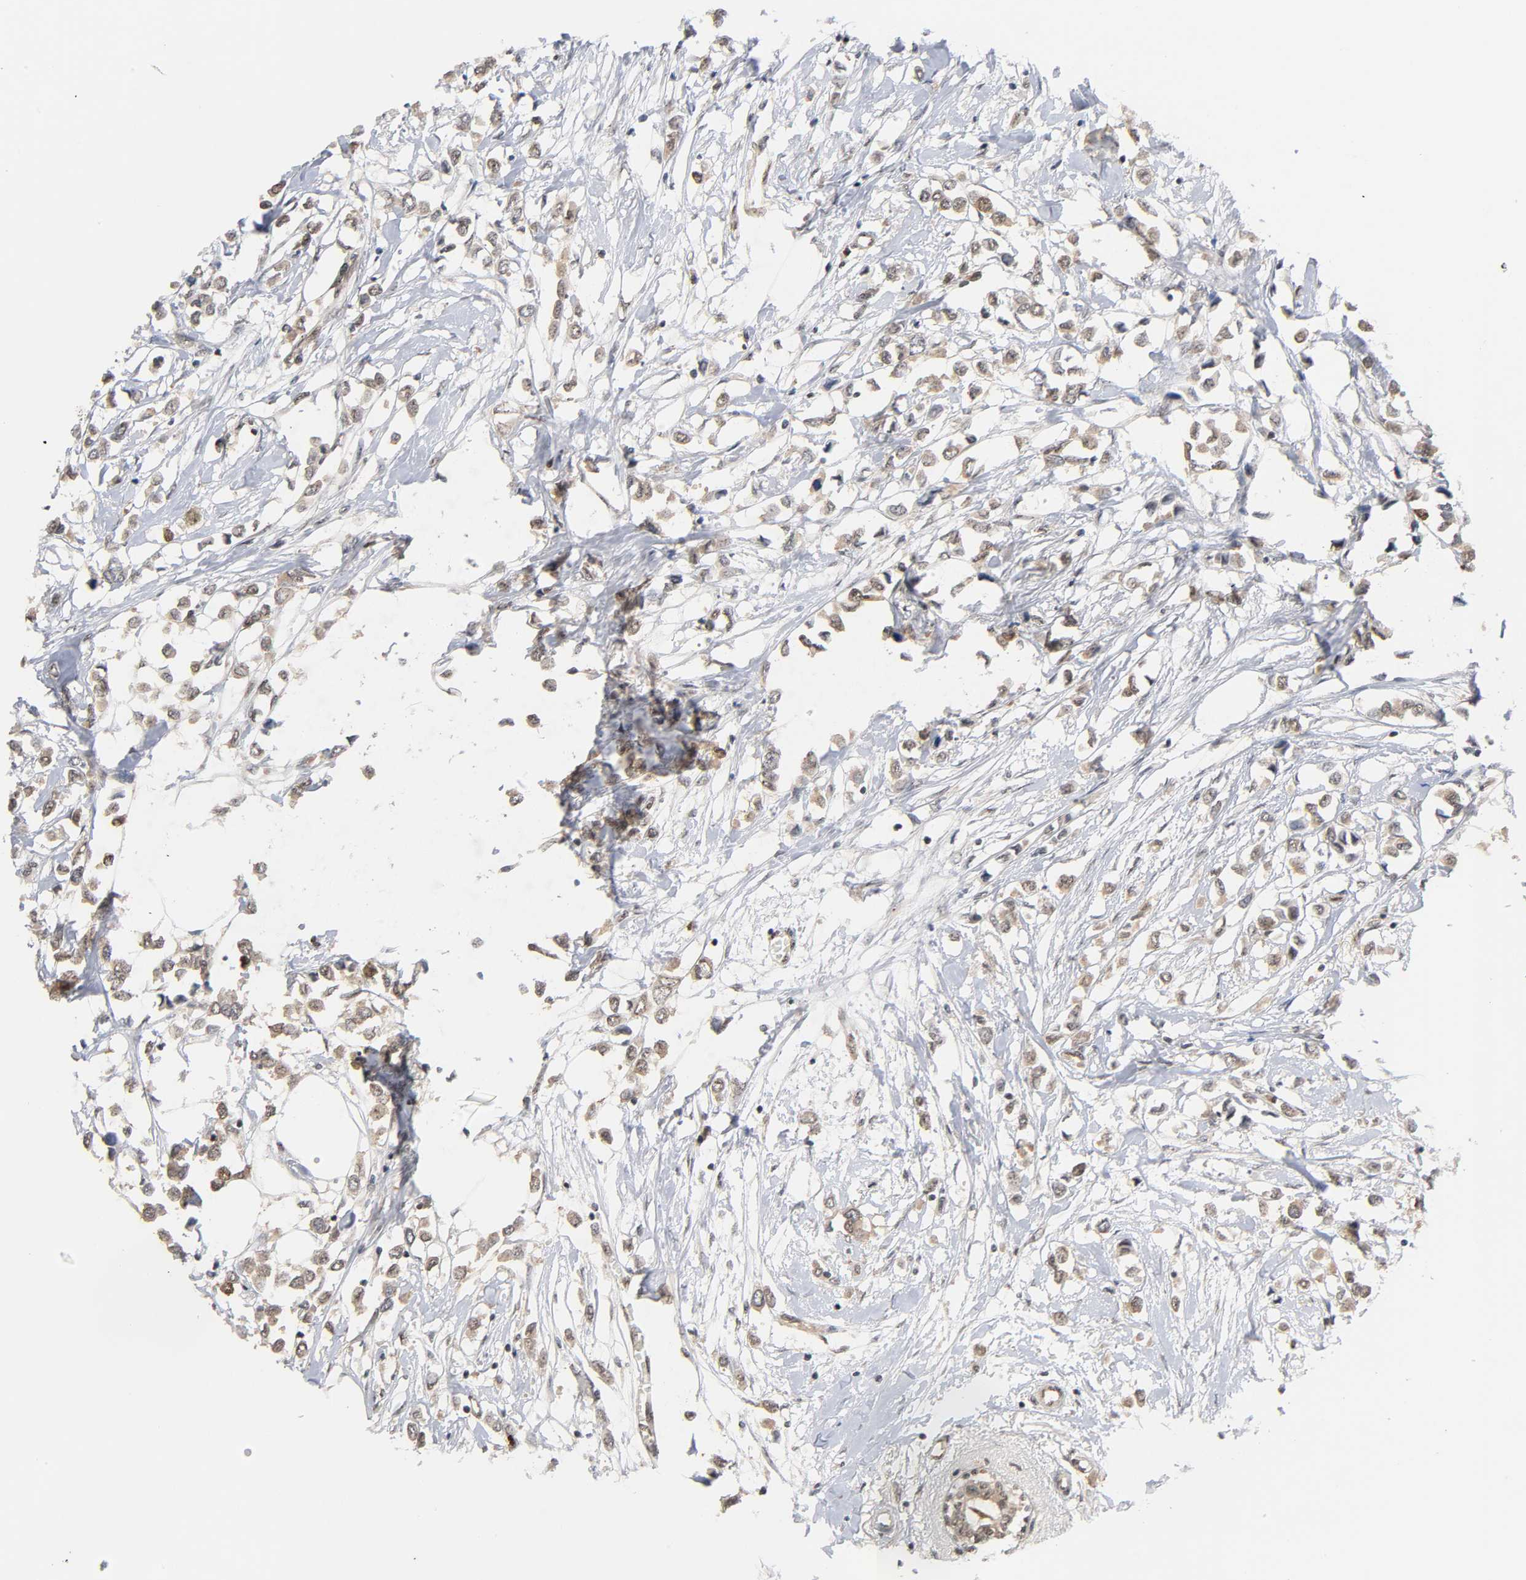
{"staining": {"intensity": "weak", "quantity": ">75%", "location": "cytoplasmic/membranous,nuclear"}, "tissue": "breast cancer", "cell_type": "Tumor cells", "image_type": "cancer", "snomed": [{"axis": "morphology", "description": "Lobular carcinoma"}, {"axis": "topography", "description": "Breast"}], "caption": "Approximately >75% of tumor cells in breast lobular carcinoma exhibit weak cytoplasmic/membranous and nuclear protein staining as visualized by brown immunohistochemical staining.", "gene": "UBC", "patient": {"sex": "female", "age": 51}}